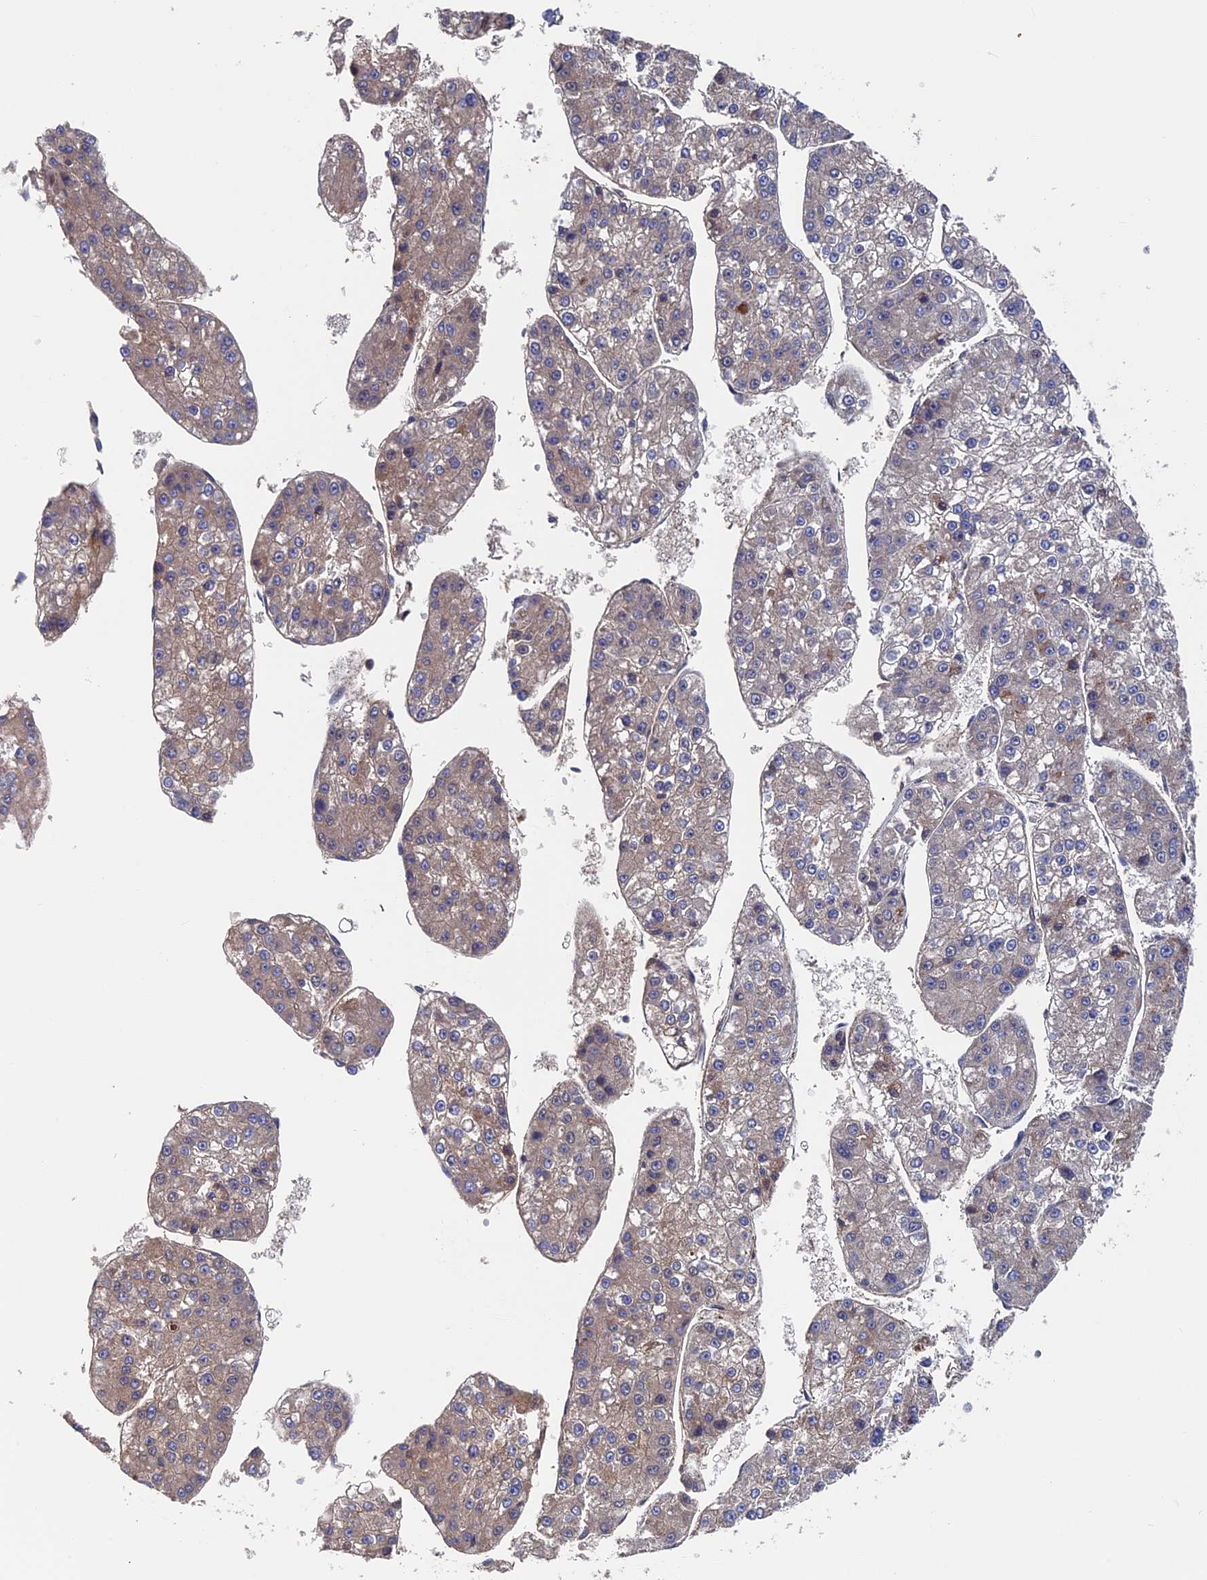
{"staining": {"intensity": "weak", "quantity": "<25%", "location": "cytoplasmic/membranous"}, "tissue": "liver cancer", "cell_type": "Tumor cells", "image_type": "cancer", "snomed": [{"axis": "morphology", "description": "Carcinoma, Hepatocellular, NOS"}, {"axis": "topography", "description": "Liver"}], "caption": "Liver hepatocellular carcinoma was stained to show a protein in brown. There is no significant staining in tumor cells. (Brightfield microscopy of DAB immunohistochemistry (IHC) at high magnification).", "gene": "RPUSD1", "patient": {"sex": "female", "age": 73}}